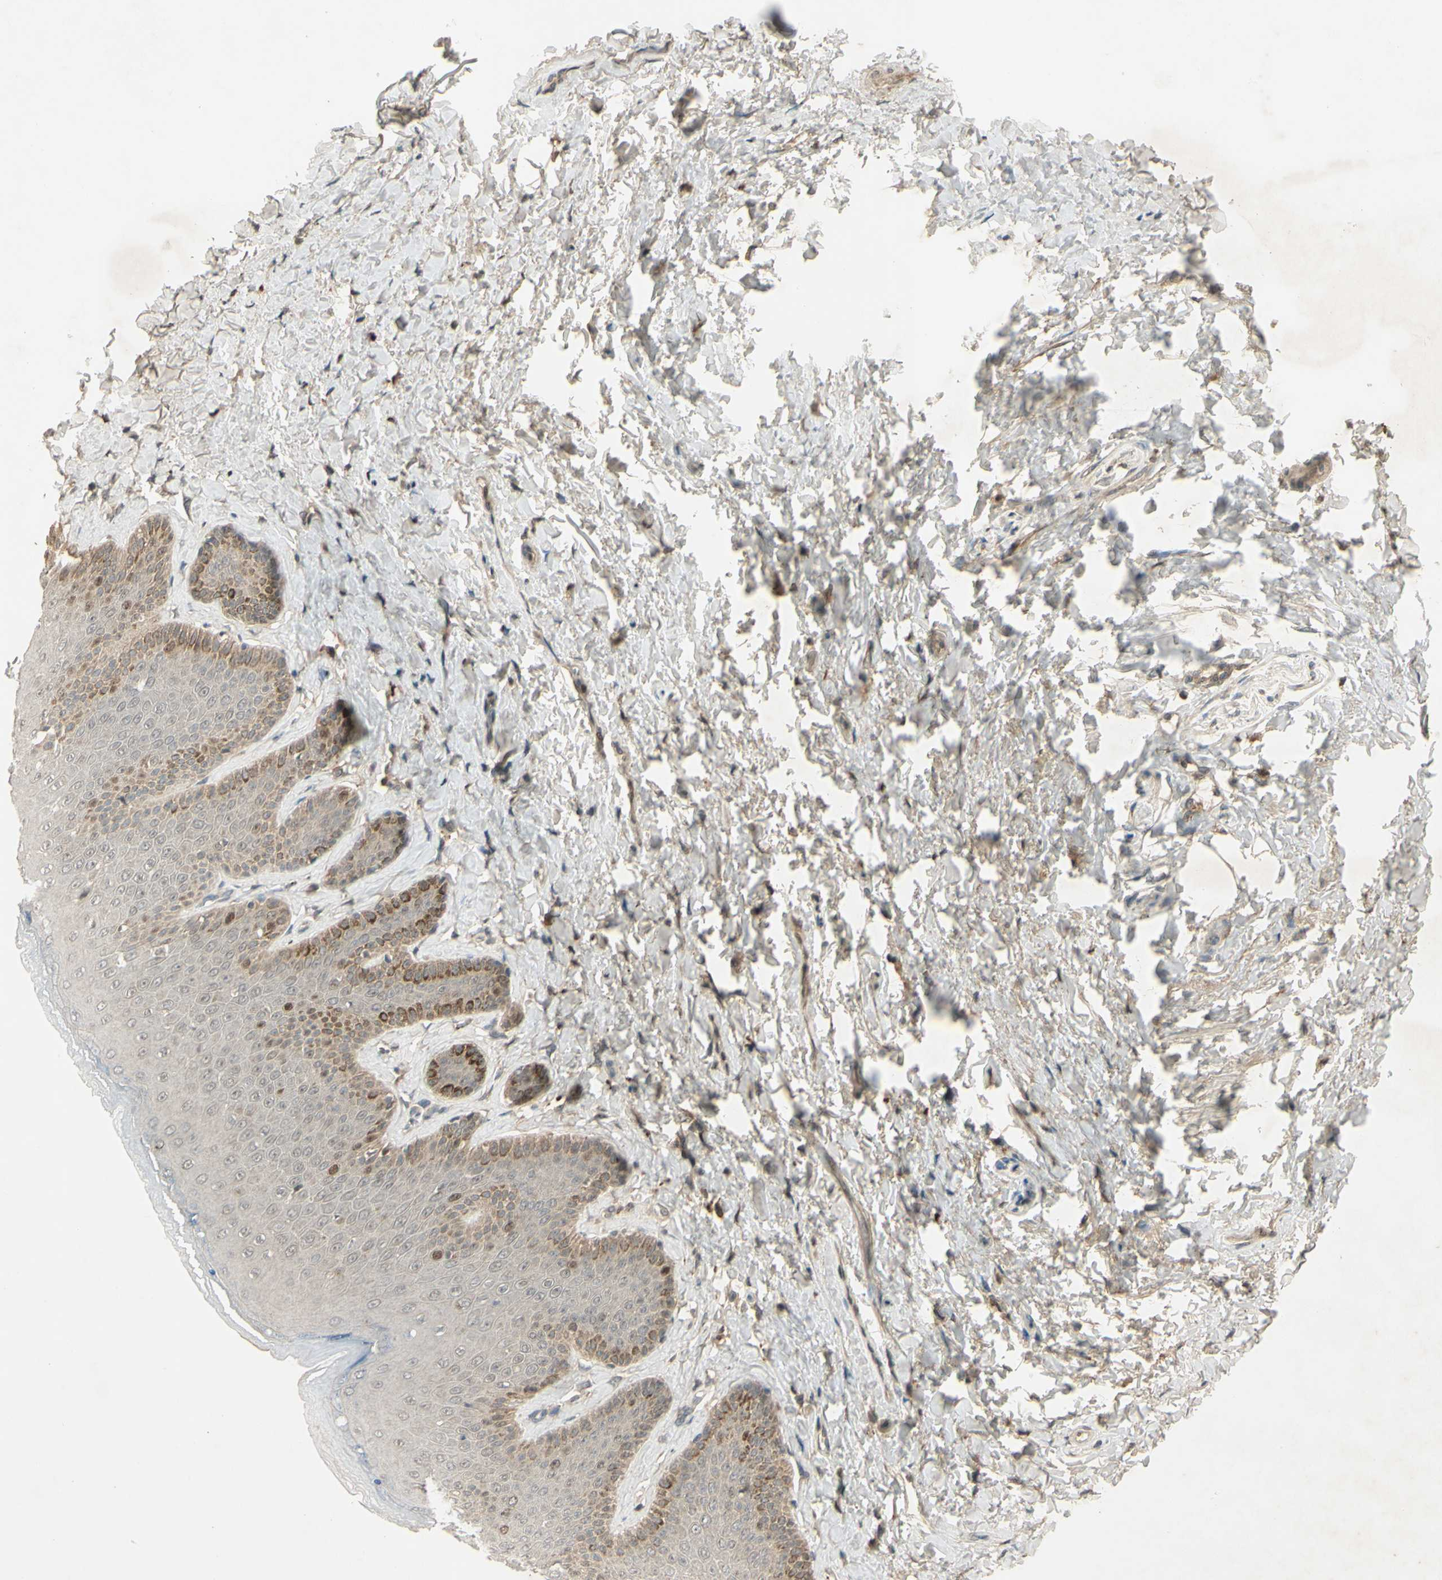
{"staining": {"intensity": "strong", "quantity": "<25%", "location": "nuclear"}, "tissue": "skin", "cell_type": "Epidermal cells", "image_type": "normal", "snomed": [{"axis": "morphology", "description": "Normal tissue, NOS"}, {"axis": "topography", "description": "Anal"}], "caption": "This image reveals benign skin stained with IHC to label a protein in brown. The nuclear of epidermal cells show strong positivity for the protein. Nuclei are counter-stained blue.", "gene": "RAD18", "patient": {"sex": "male", "age": 69}}